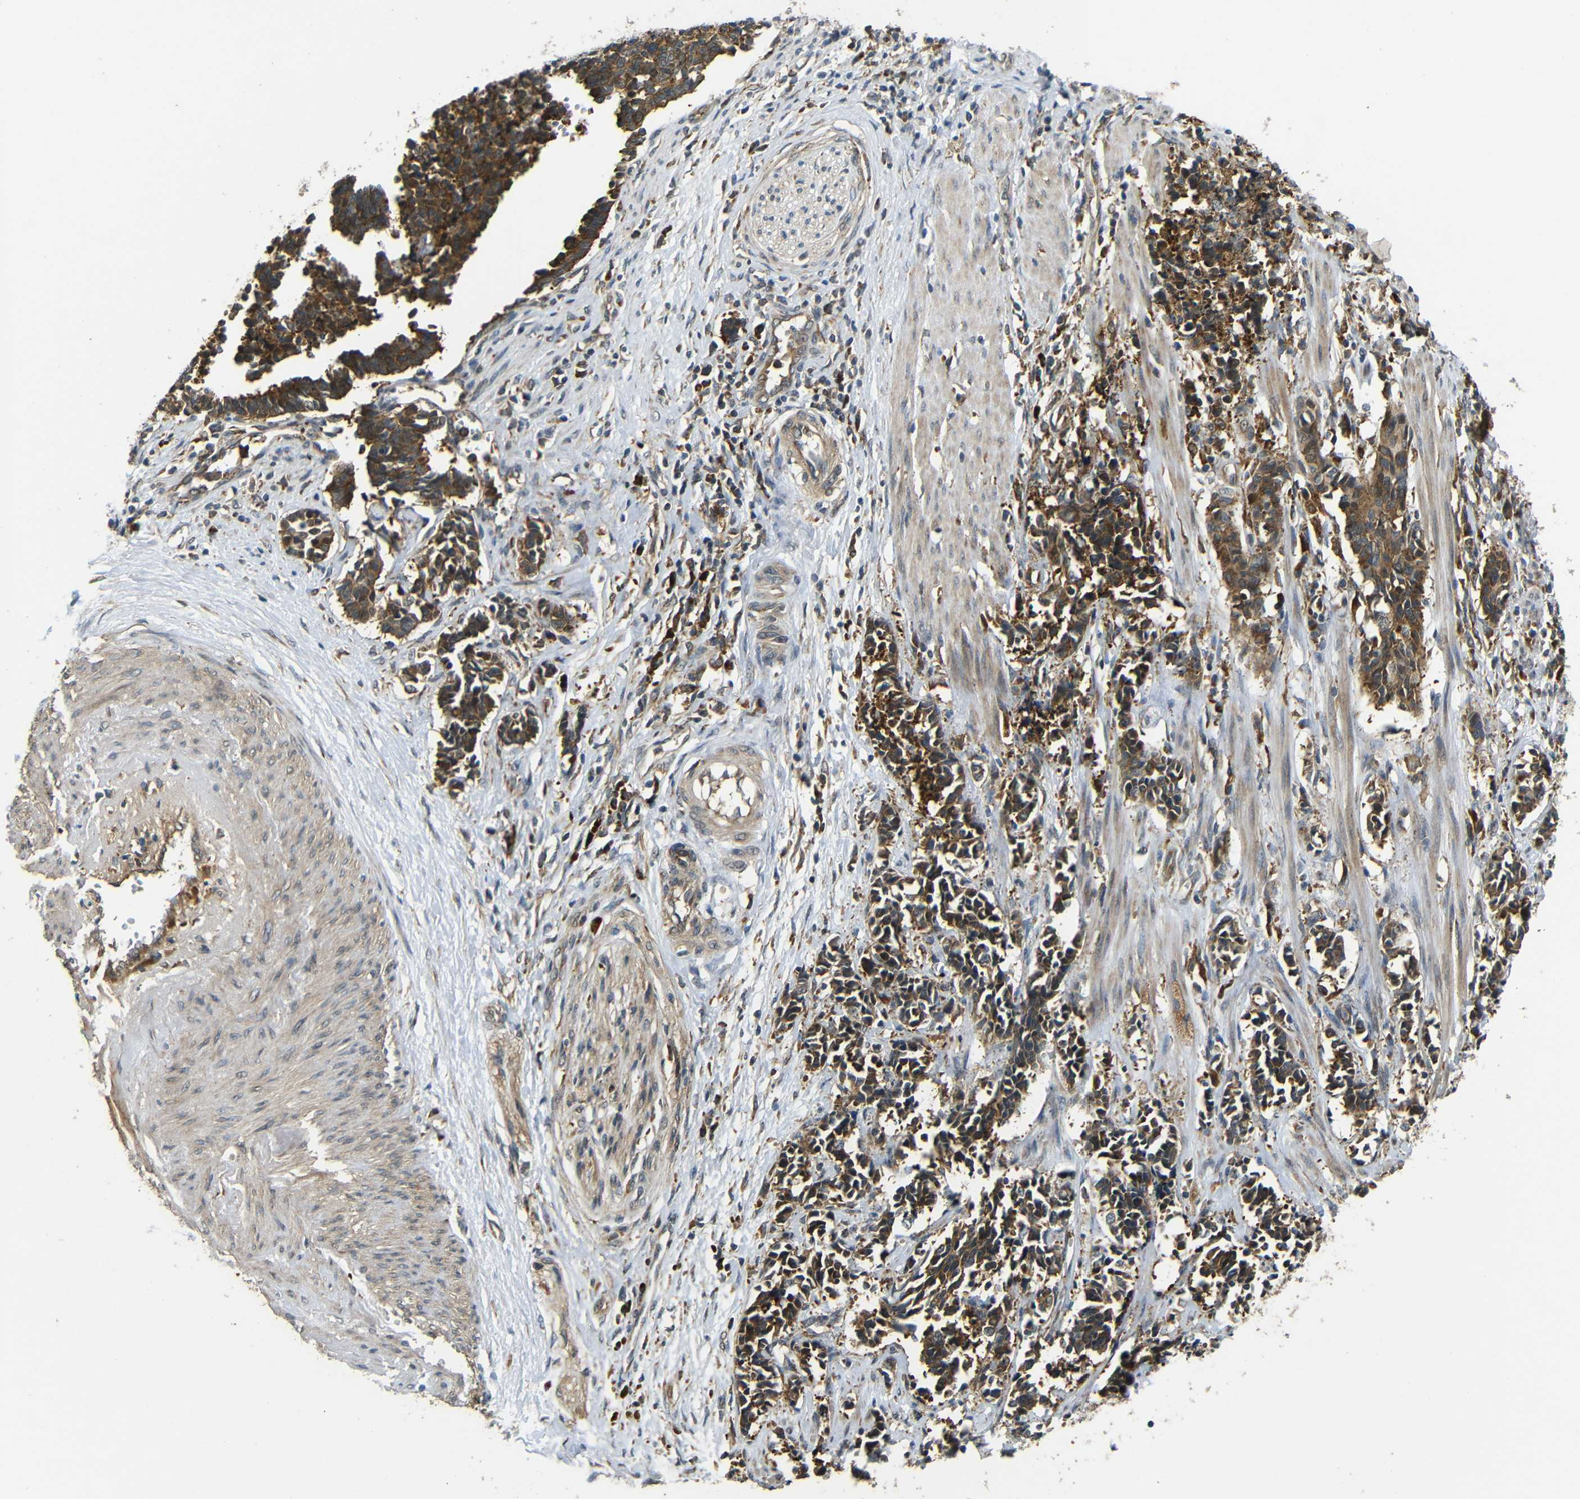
{"staining": {"intensity": "strong", "quantity": ">75%", "location": "cytoplasmic/membranous"}, "tissue": "cervical cancer", "cell_type": "Tumor cells", "image_type": "cancer", "snomed": [{"axis": "morphology", "description": "Squamous cell carcinoma, NOS"}, {"axis": "topography", "description": "Cervix"}], "caption": "IHC of human cervical squamous cell carcinoma reveals high levels of strong cytoplasmic/membranous expression in approximately >75% of tumor cells.", "gene": "EPHB2", "patient": {"sex": "female", "age": 35}}